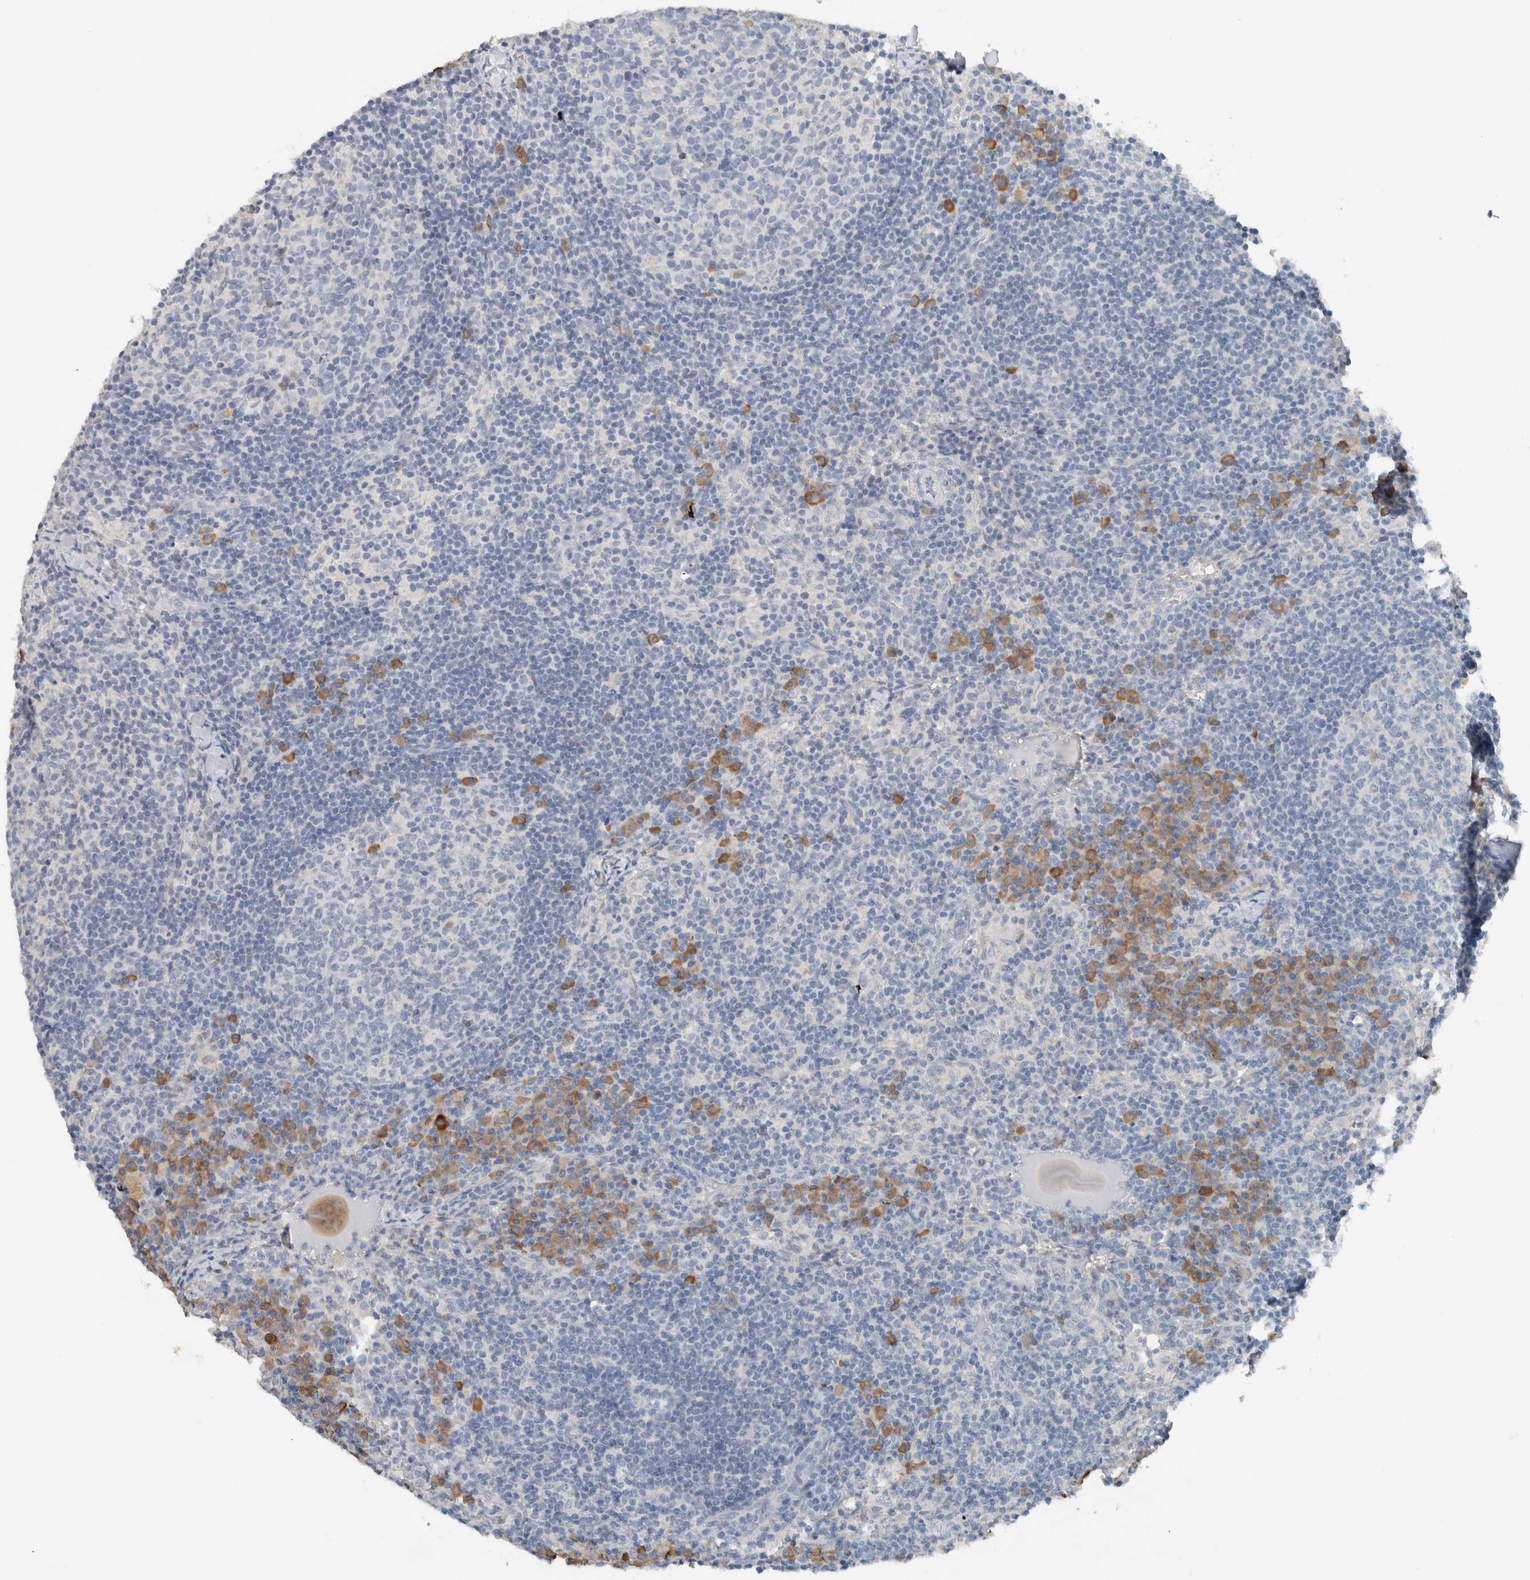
{"staining": {"intensity": "negative", "quantity": "none", "location": "none"}, "tissue": "lymph node", "cell_type": "Germinal center cells", "image_type": "normal", "snomed": [{"axis": "morphology", "description": "Normal tissue, NOS"}, {"axis": "morphology", "description": "Inflammation, NOS"}, {"axis": "topography", "description": "Lymph node"}], "caption": "Immunohistochemical staining of normal human lymph node demonstrates no significant expression in germinal center cells. Brightfield microscopy of immunohistochemistry (IHC) stained with DAB (3,3'-diaminobenzidine) (brown) and hematoxylin (blue), captured at high magnification.", "gene": "DUOX1", "patient": {"sex": "male", "age": 55}}